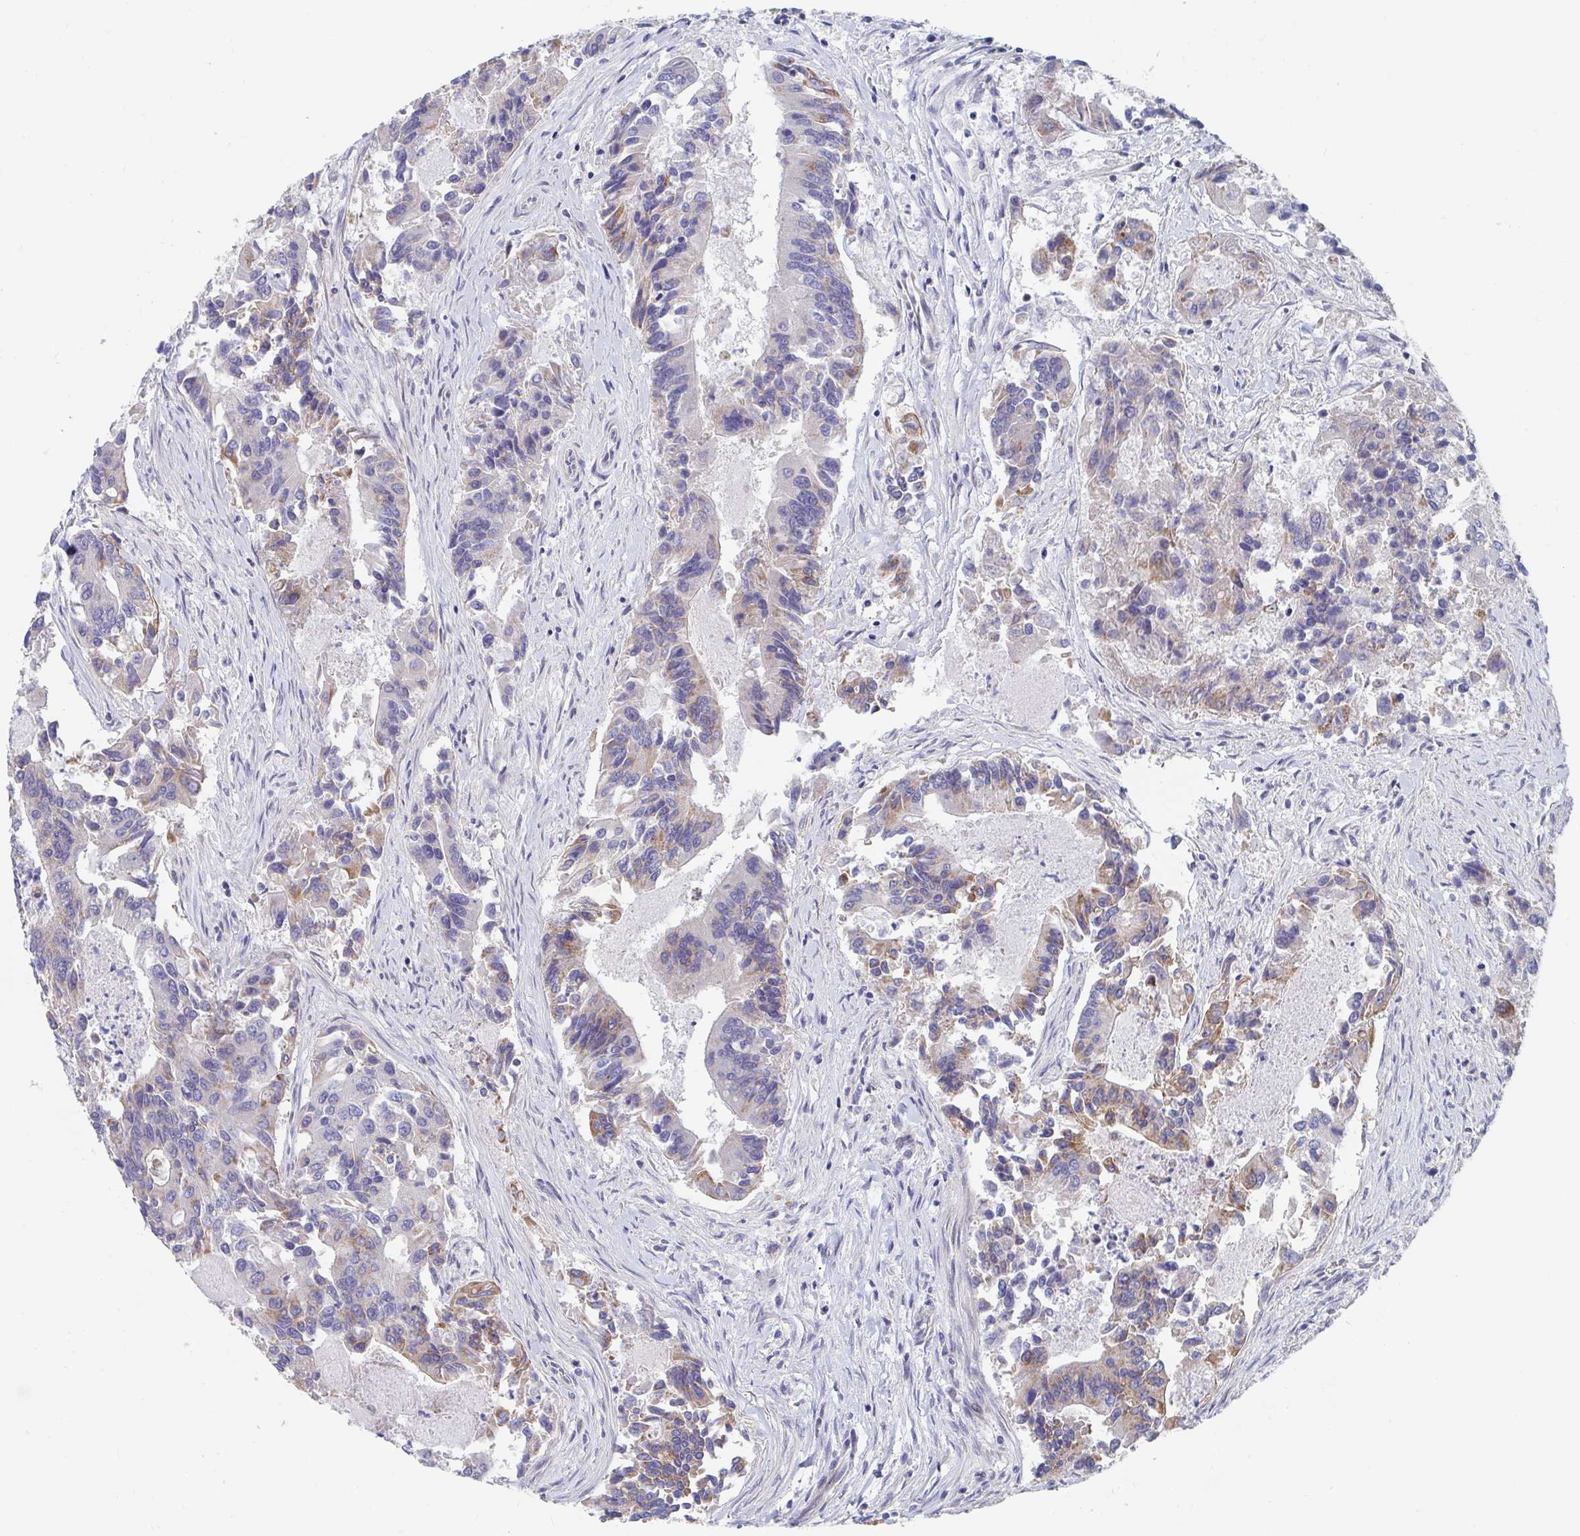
{"staining": {"intensity": "moderate", "quantity": "<25%", "location": "cytoplasmic/membranous"}, "tissue": "colorectal cancer", "cell_type": "Tumor cells", "image_type": "cancer", "snomed": [{"axis": "morphology", "description": "Adenocarcinoma, NOS"}, {"axis": "topography", "description": "Colon"}], "caption": "Tumor cells show moderate cytoplasmic/membranous expression in approximately <25% of cells in colorectal cancer (adenocarcinoma).", "gene": "FAM156B", "patient": {"sex": "female", "age": 67}}